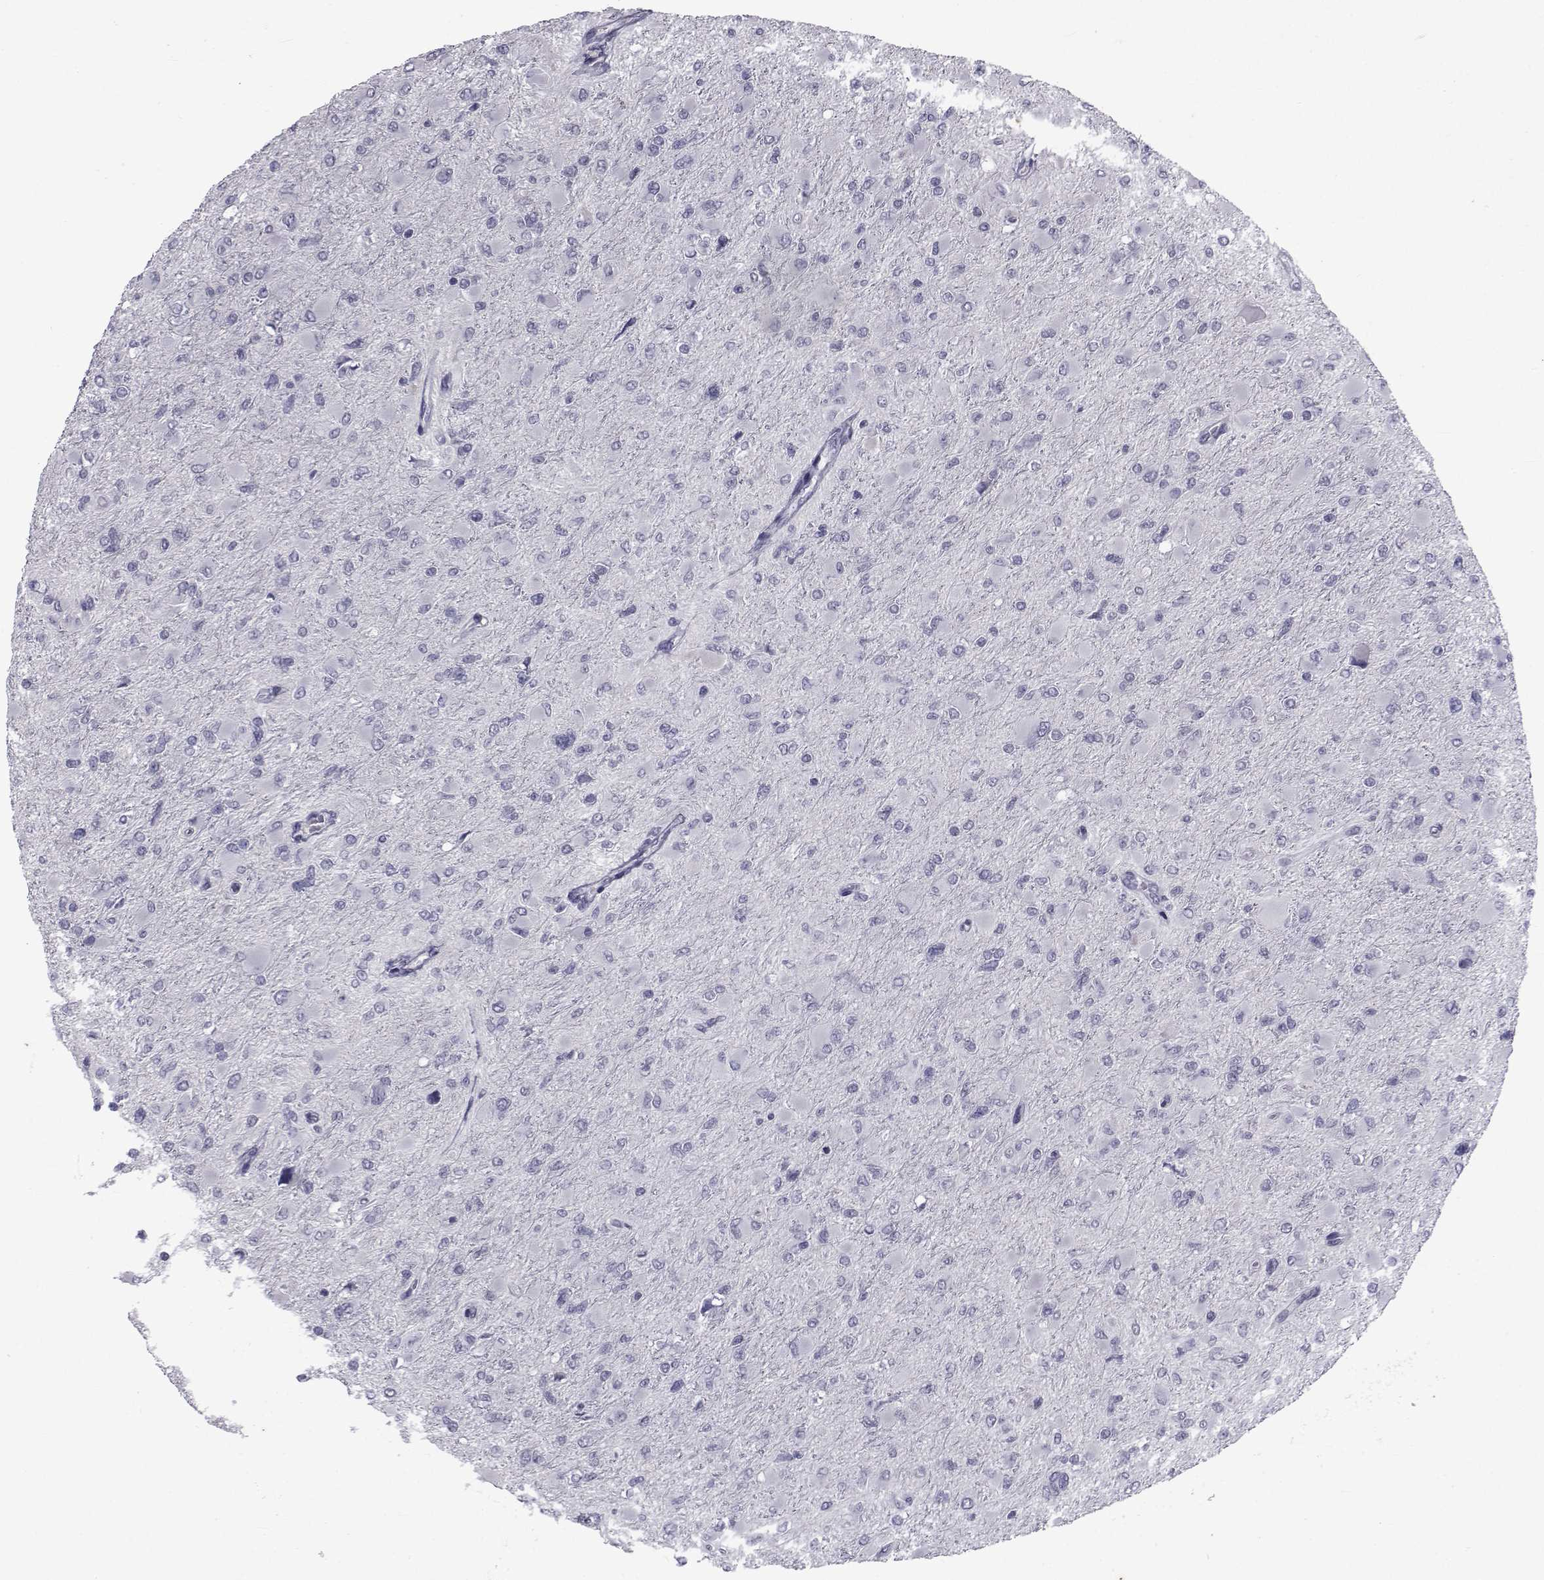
{"staining": {"intensity": "negative", "quantity": "none", "location": "none"}, "tissue": "glioma", "cell_type": "Tumor cells", "image_type": "cancer", "snomed": [{"axis": "morphology", "description": "Glioma, malignant, High grade"}, {"axis": "topography", "description": "Cerebral cortex"}], "caption": "Human glioma stained for a protein using IHC demonstrates no staining in tumor cells.", "gene": "PAX2", "patient": {"sex": "female", "age": 36}}